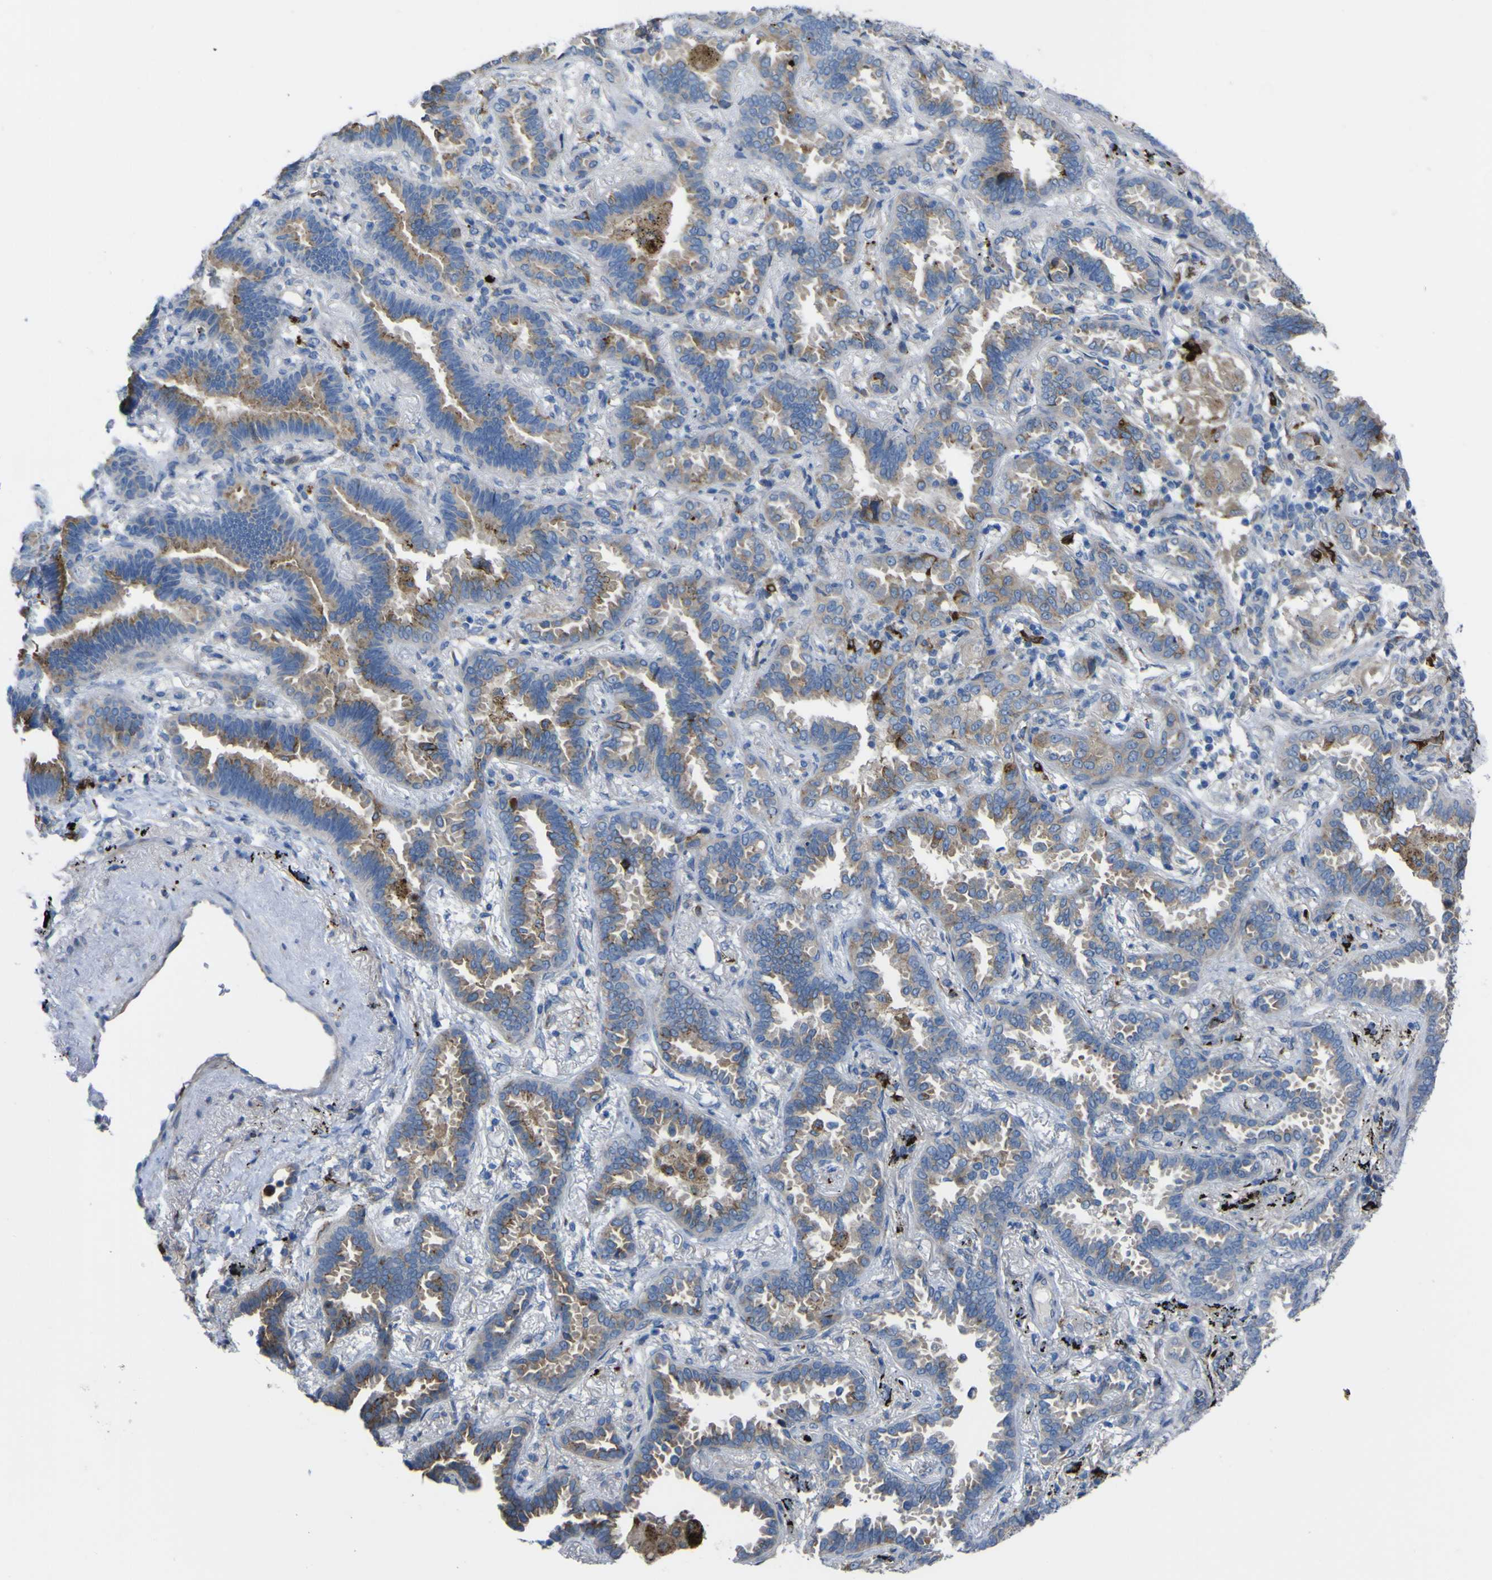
{"staining": {"intensity": "moderate", "quantity": ">75%", "location": "cytoplasmic/membranous"}, "tissue": "lung cancer", "cell_type": "Tumor cells", "image_type": "cancer", "snomed": [{"axis": "morphology", "description": "Normal tissue, NOS"}, {"axis": "morphology", "description": "Adenocarcinoma, NOS"}, {"axis": "topography", "description": "Lung"}], "caption": "Lung adenocarcinoma tissue shows moderate cytoplasmic/membranous staining in about >75% of tumor cells, visualized by immunohistochemistry. (Brightfield microscopy of DAB IHC at high magnification).", "gene": "CST3", "patient": {"sex": "male", "age": 59}}